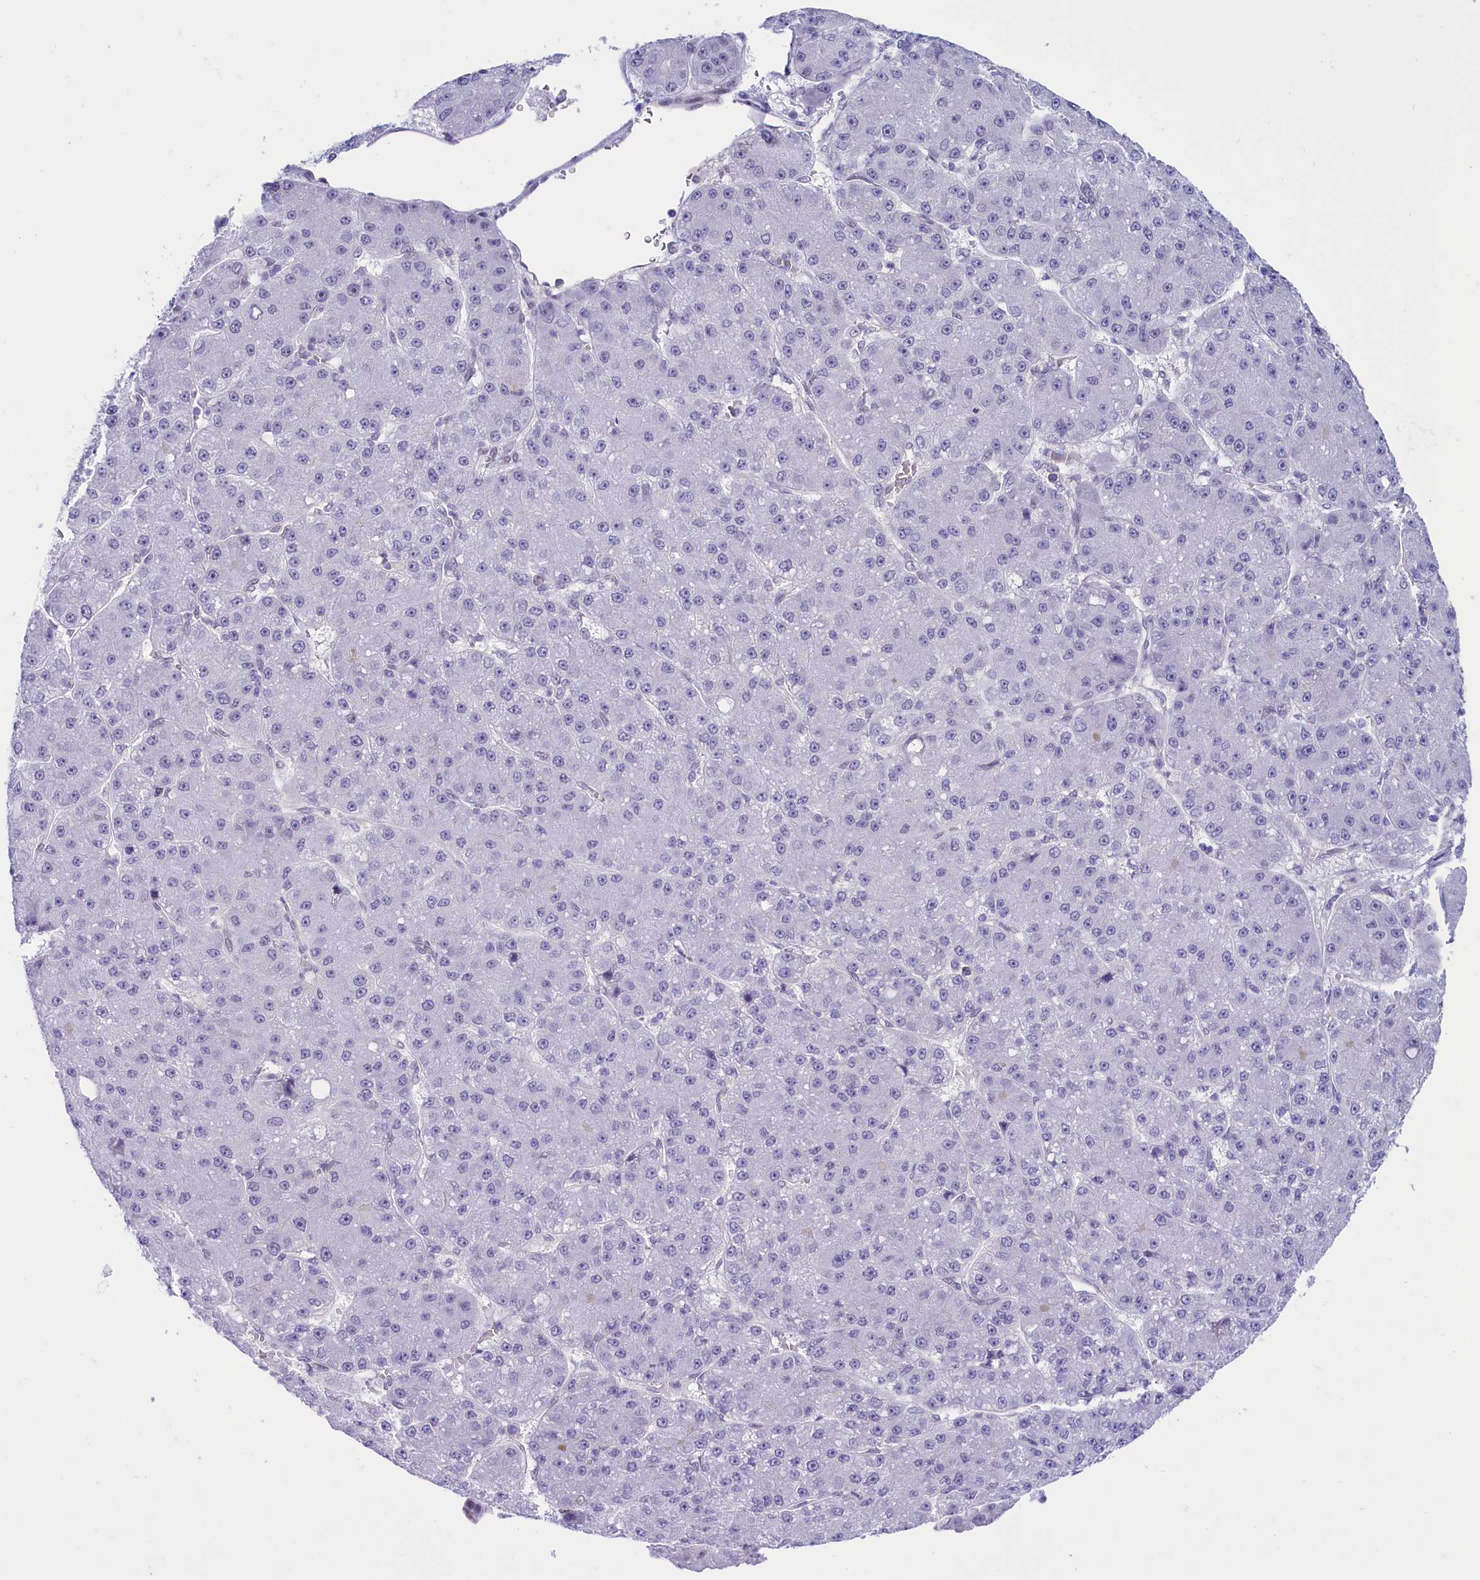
{"staining": {"intensity": "negative", "quantity": "none", "location": "none"}, "tissue": "liver cancer", "cell_type": "Tumor cells", "image_type": "cancer", "snomed": [{"axis": "morphology", "description": "Carcinoma, Hepatocellular, NOS"}, {"axis": "topography", "description": "Liver"}], "caption": "IHC photomicrograph of neoplastic tissue: liver cancer stained with DAB (3,3'-diaminobenzidine) exhibits no significant protein positivity in tumor cells. (Brightfield microscopy of DAB immunohistochemistry at high magnification).", "gene": "RPS6KB1", "patient": {"sex": "male", "age": 67}}